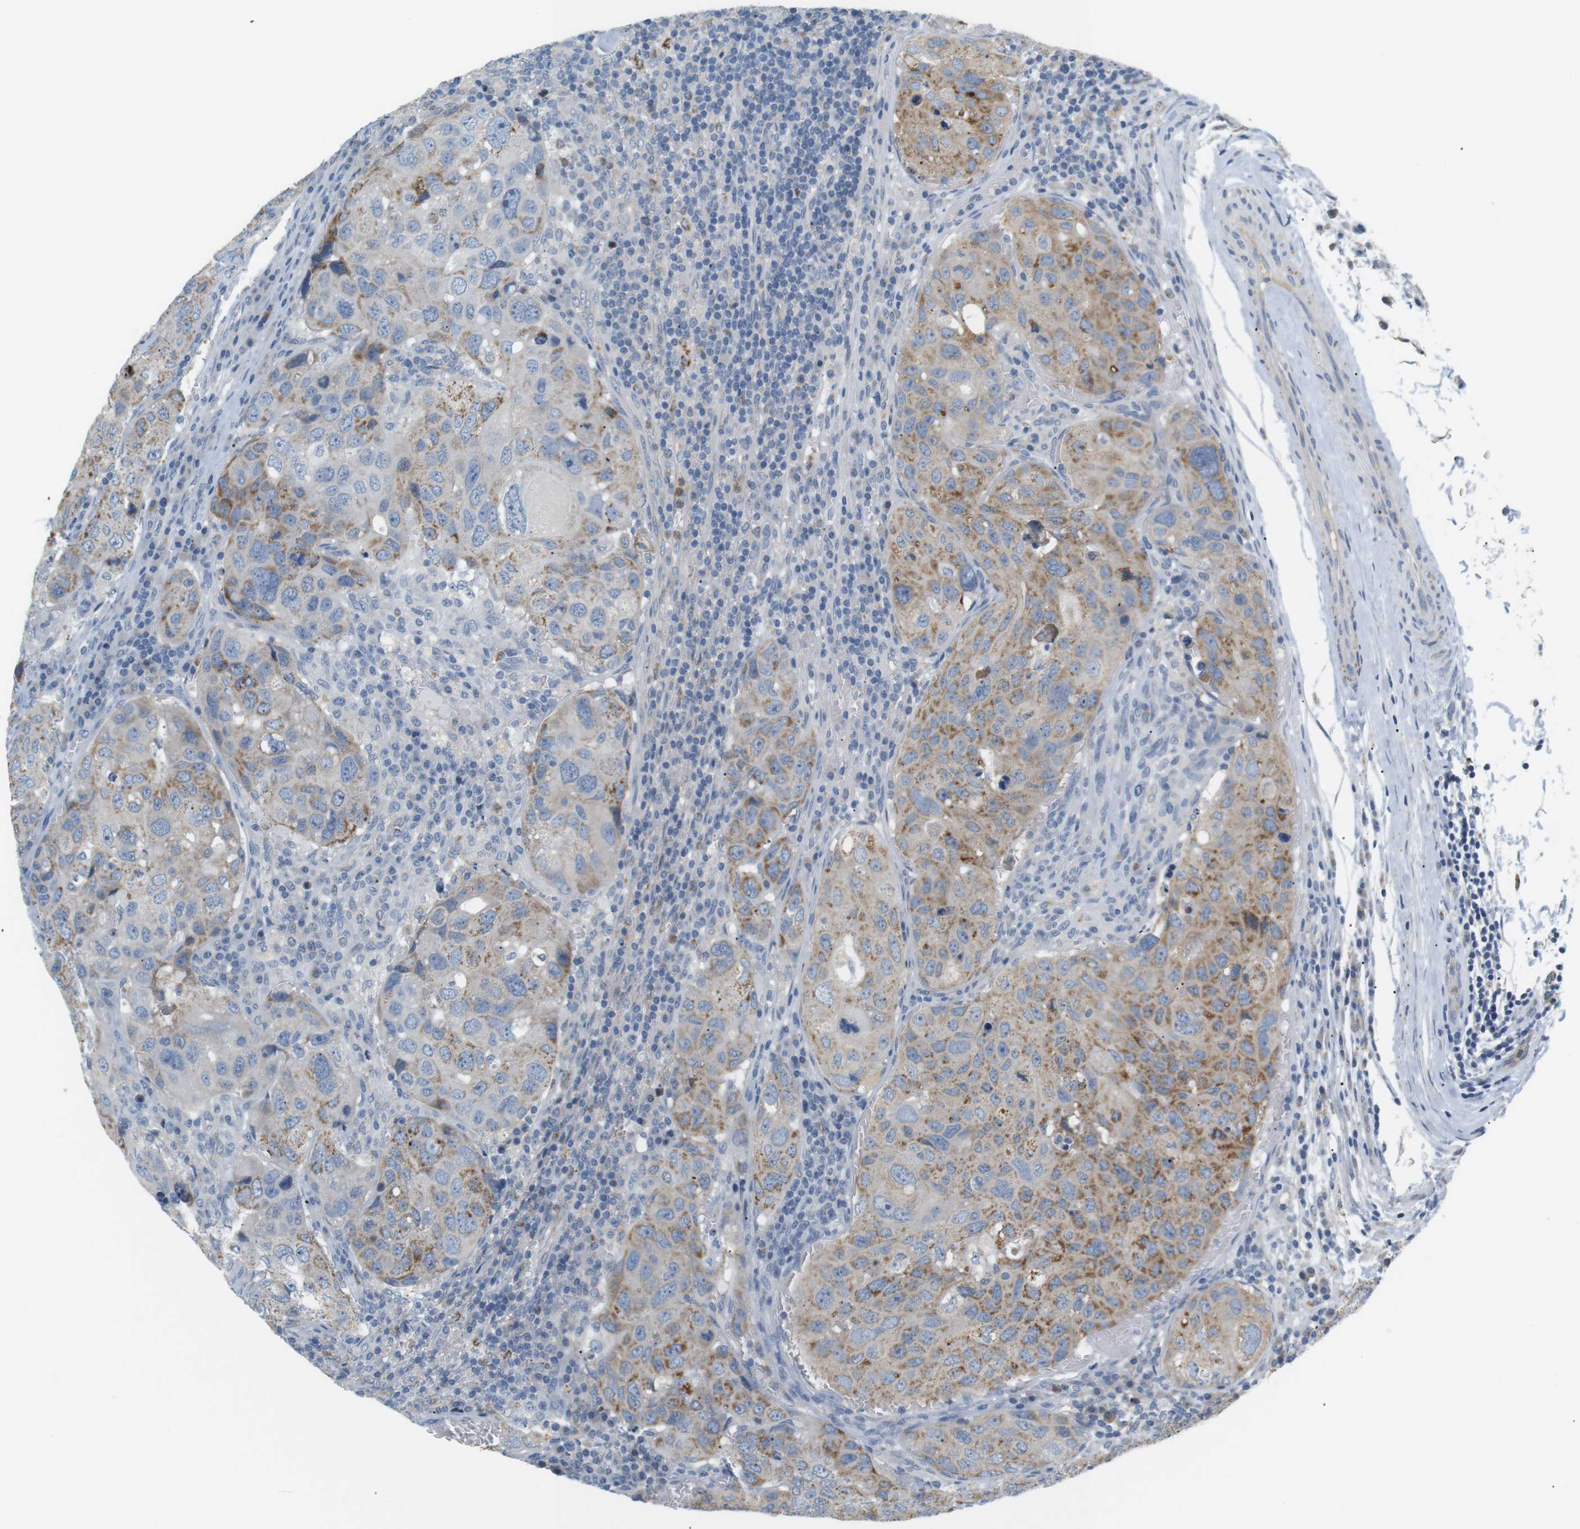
{"staining": {"intensity": "moderate", "quantity": "25%-75%", "location": "cytoplasmic/membranous"}, "tissue": "urothelial cancer", "cell_type": "Tumor cells", "image_type": "cancer", "snomed": [{"axis": "morphology", "description": "Urothelial carcinoma, High grade"}, {"axis": "topography", "description": "Lymph node"}, {"axis": "topography", "description": "Urinary bladder"}], "caption": "Immunohistochemistry (IHC) of urothelial cancer shows medium levels of moderate cytoplasmic/membranous expression in about 25%-75% of tumor cells. The staining is performed using DAB (3,3'-diaminobenzidine) brown chromogen to label protein expression. The nuclei are counter-stained blue using hematoxylin.", "gene": "CD300E", "patient": {"sex": "male", "age": 51}}